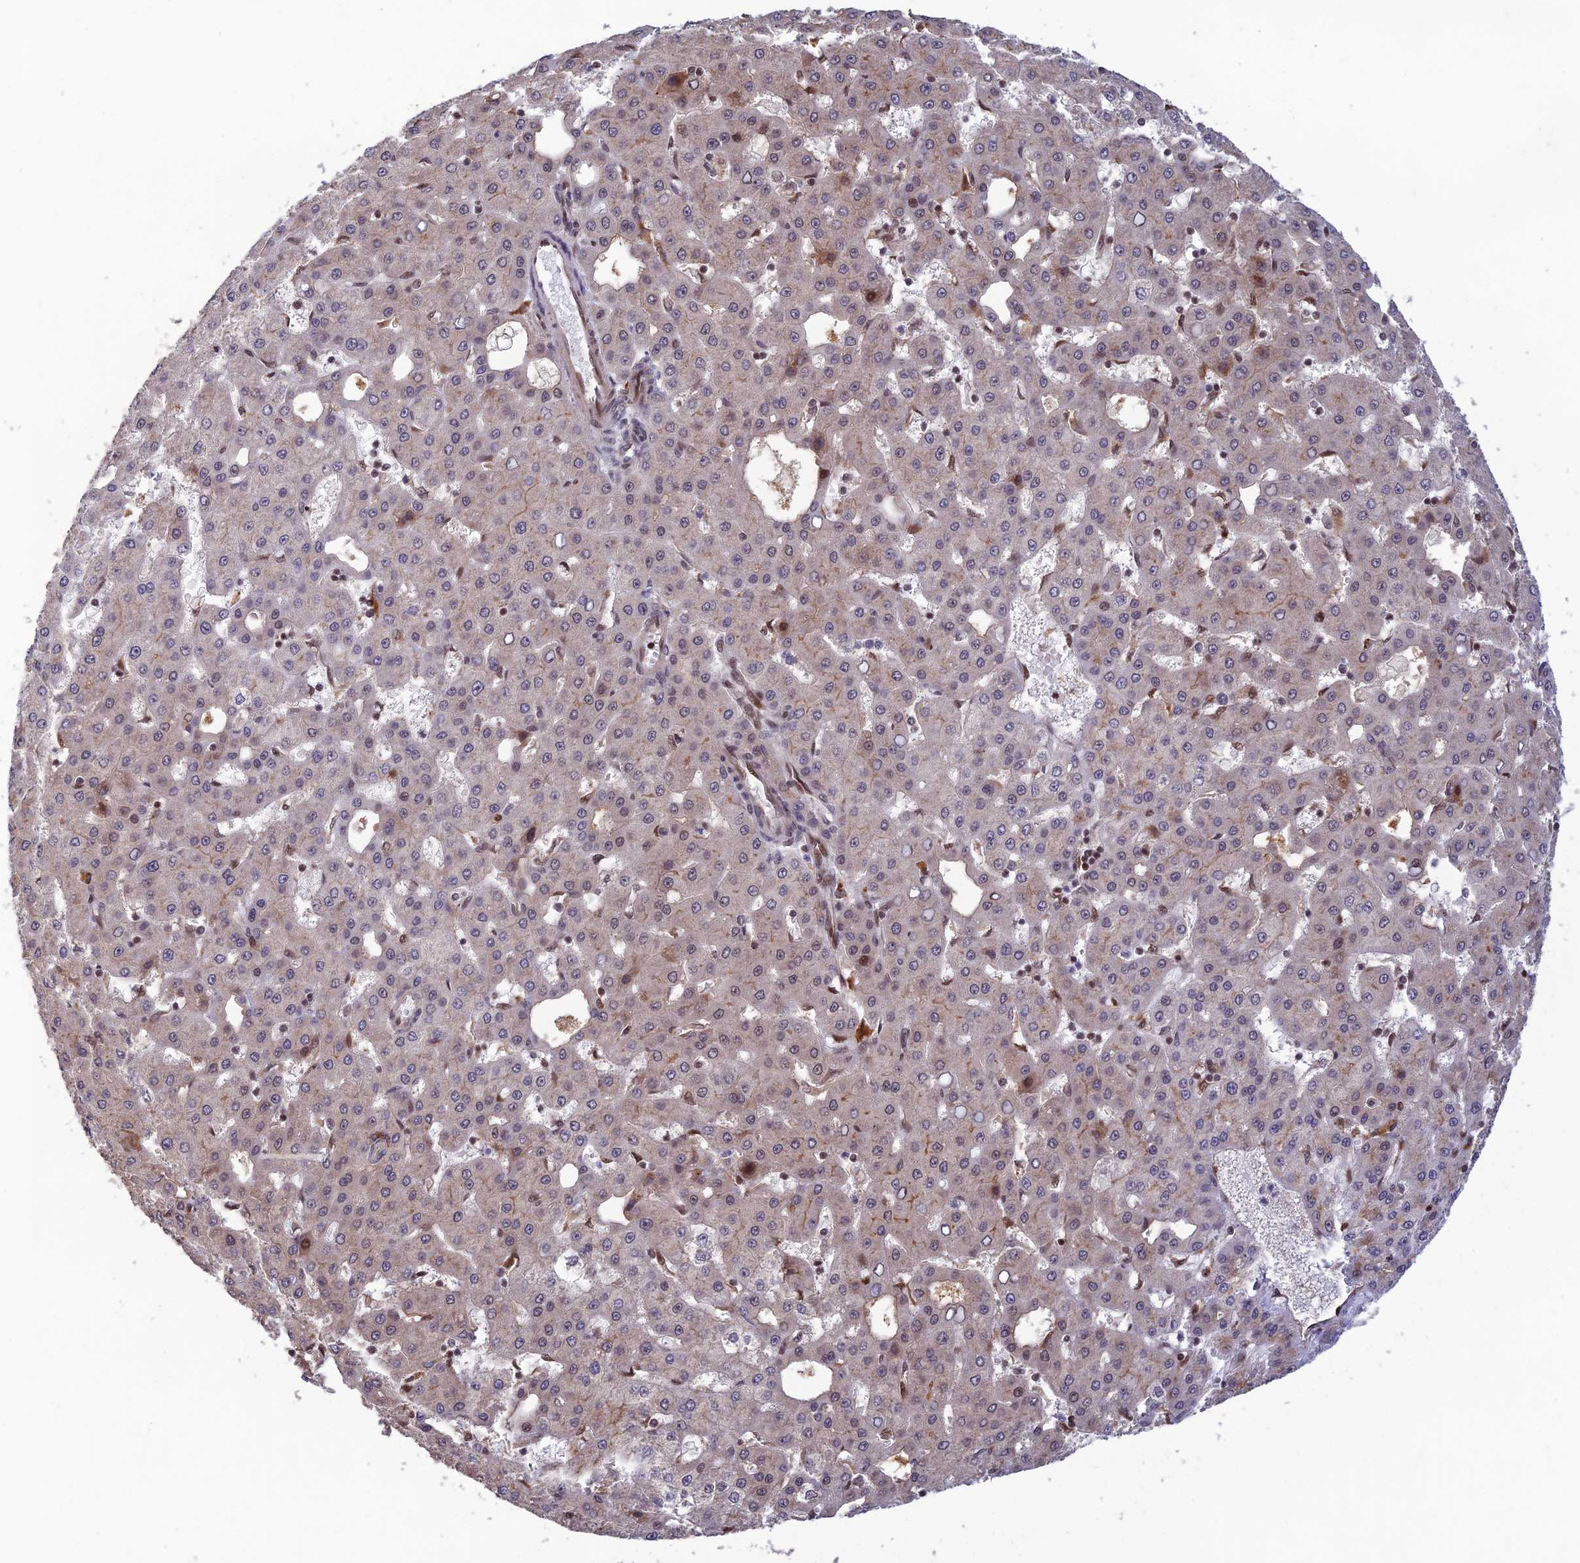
{"staining": {"intensity": "negative", "quantity": "none", "location": "none"}, "tissue": "liver cancer", "cell_type": "Tumor cells", "image_type": "cancer", "snomed": [{"axis": "morphology", "description": "Carcinoma, Hepatocellular, NOS"}, {"axis": "topography", "description": "Liver"}], "caption": "Immunohistochemistry (IHC) photomicrograph of human hepatocellular carcinoma (liver) stained for a protein (brown), which exhibits no expression in tumor cells.", "gene": "ZNF565", "patient": {"sex": "male", "age": 47}}